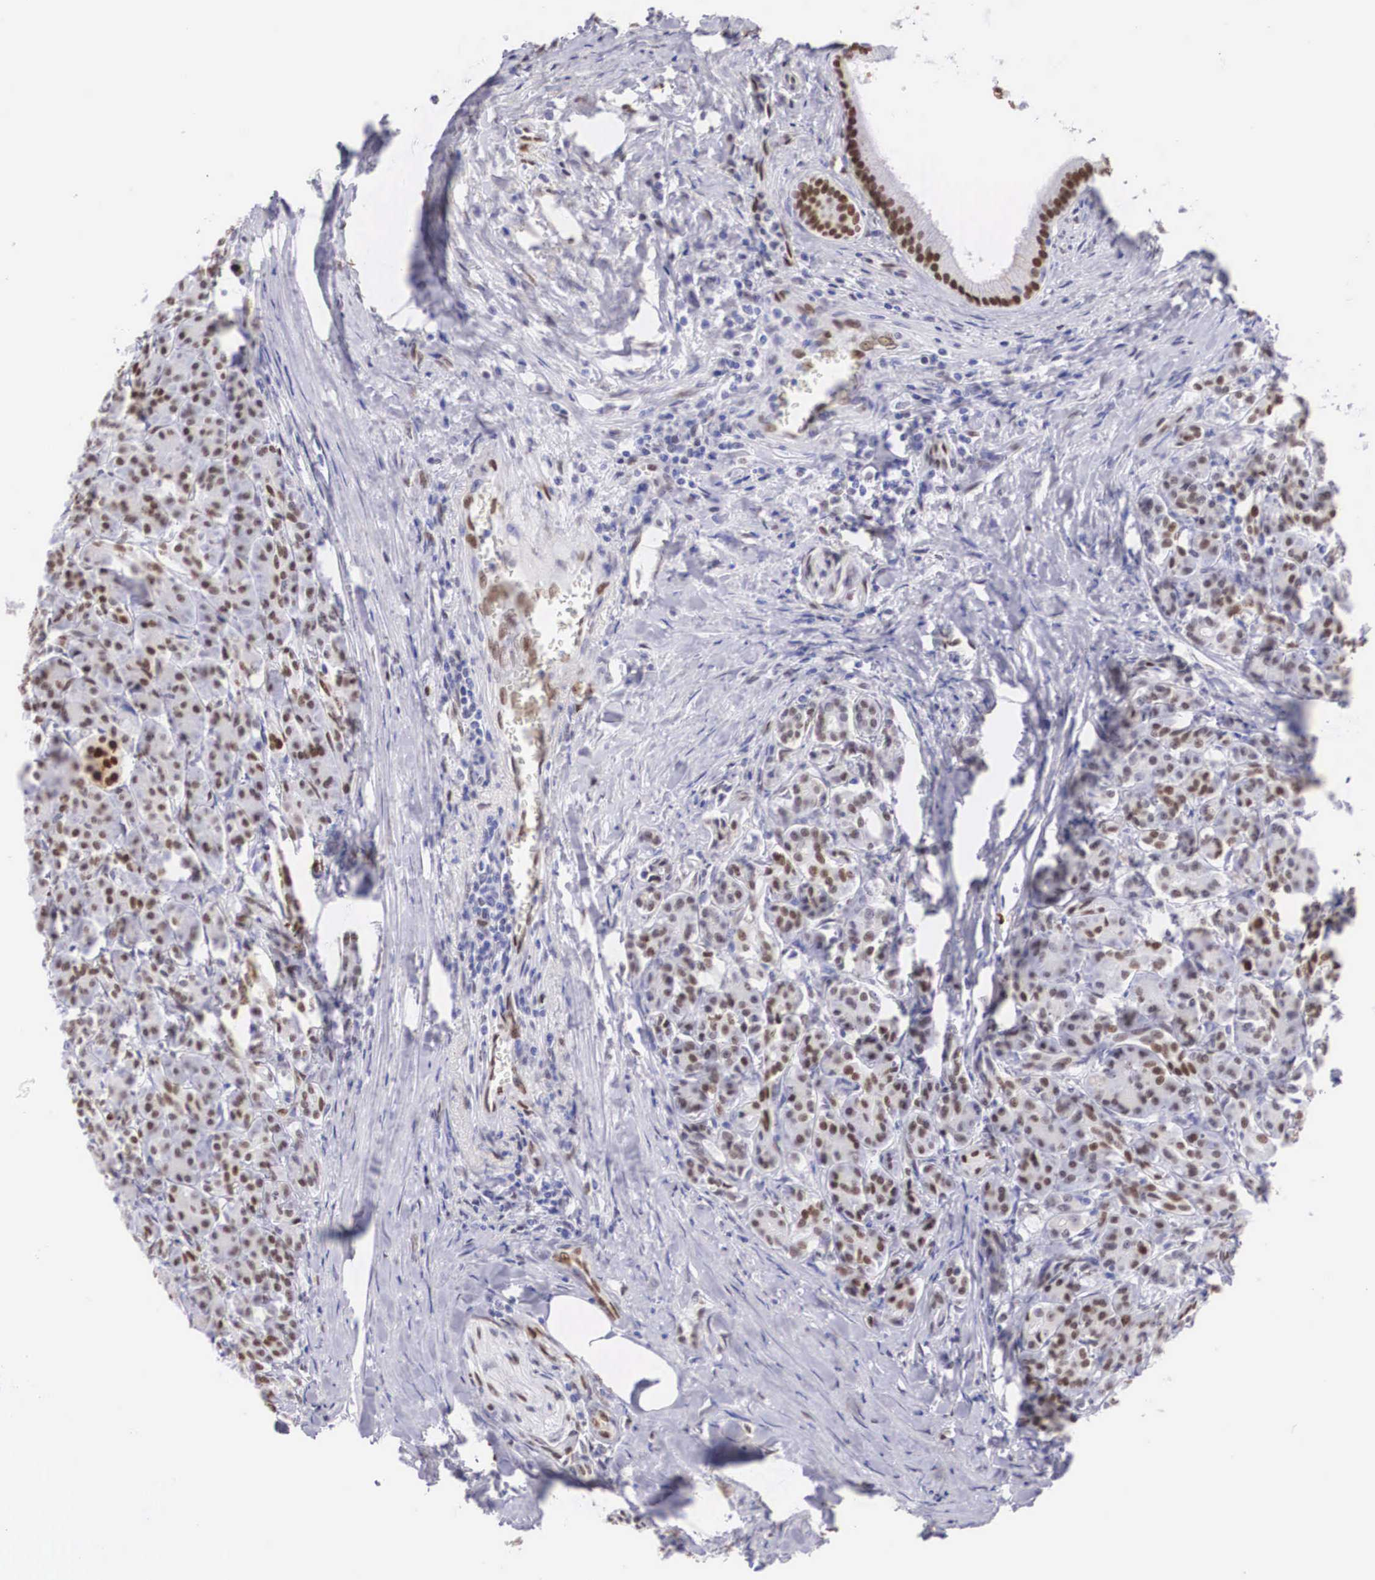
{"staining": {"intensity": "moderate", "quantity": "25%-75%", "location": "nuclear"}, "tissue": "pancreas", "cell_type": "Exocrine glandular cells", "image_type": "normal", "snomed": [{"axis": "morphology", "description": "Normal tissue, NOS"}, {"axis": "topography", "description": "Lymph node"}, {"axis": "topography", "description": "Pancreas"}], "caption": "The image exhibits immunohistochemical staining of unremarkable pancreas. There is moderate nuclear positivity is seen in approximately 25%-75% of exocrine glandular cells.", "gene": "HMGN5", "patient": {"sex": "male", "age": 59}}